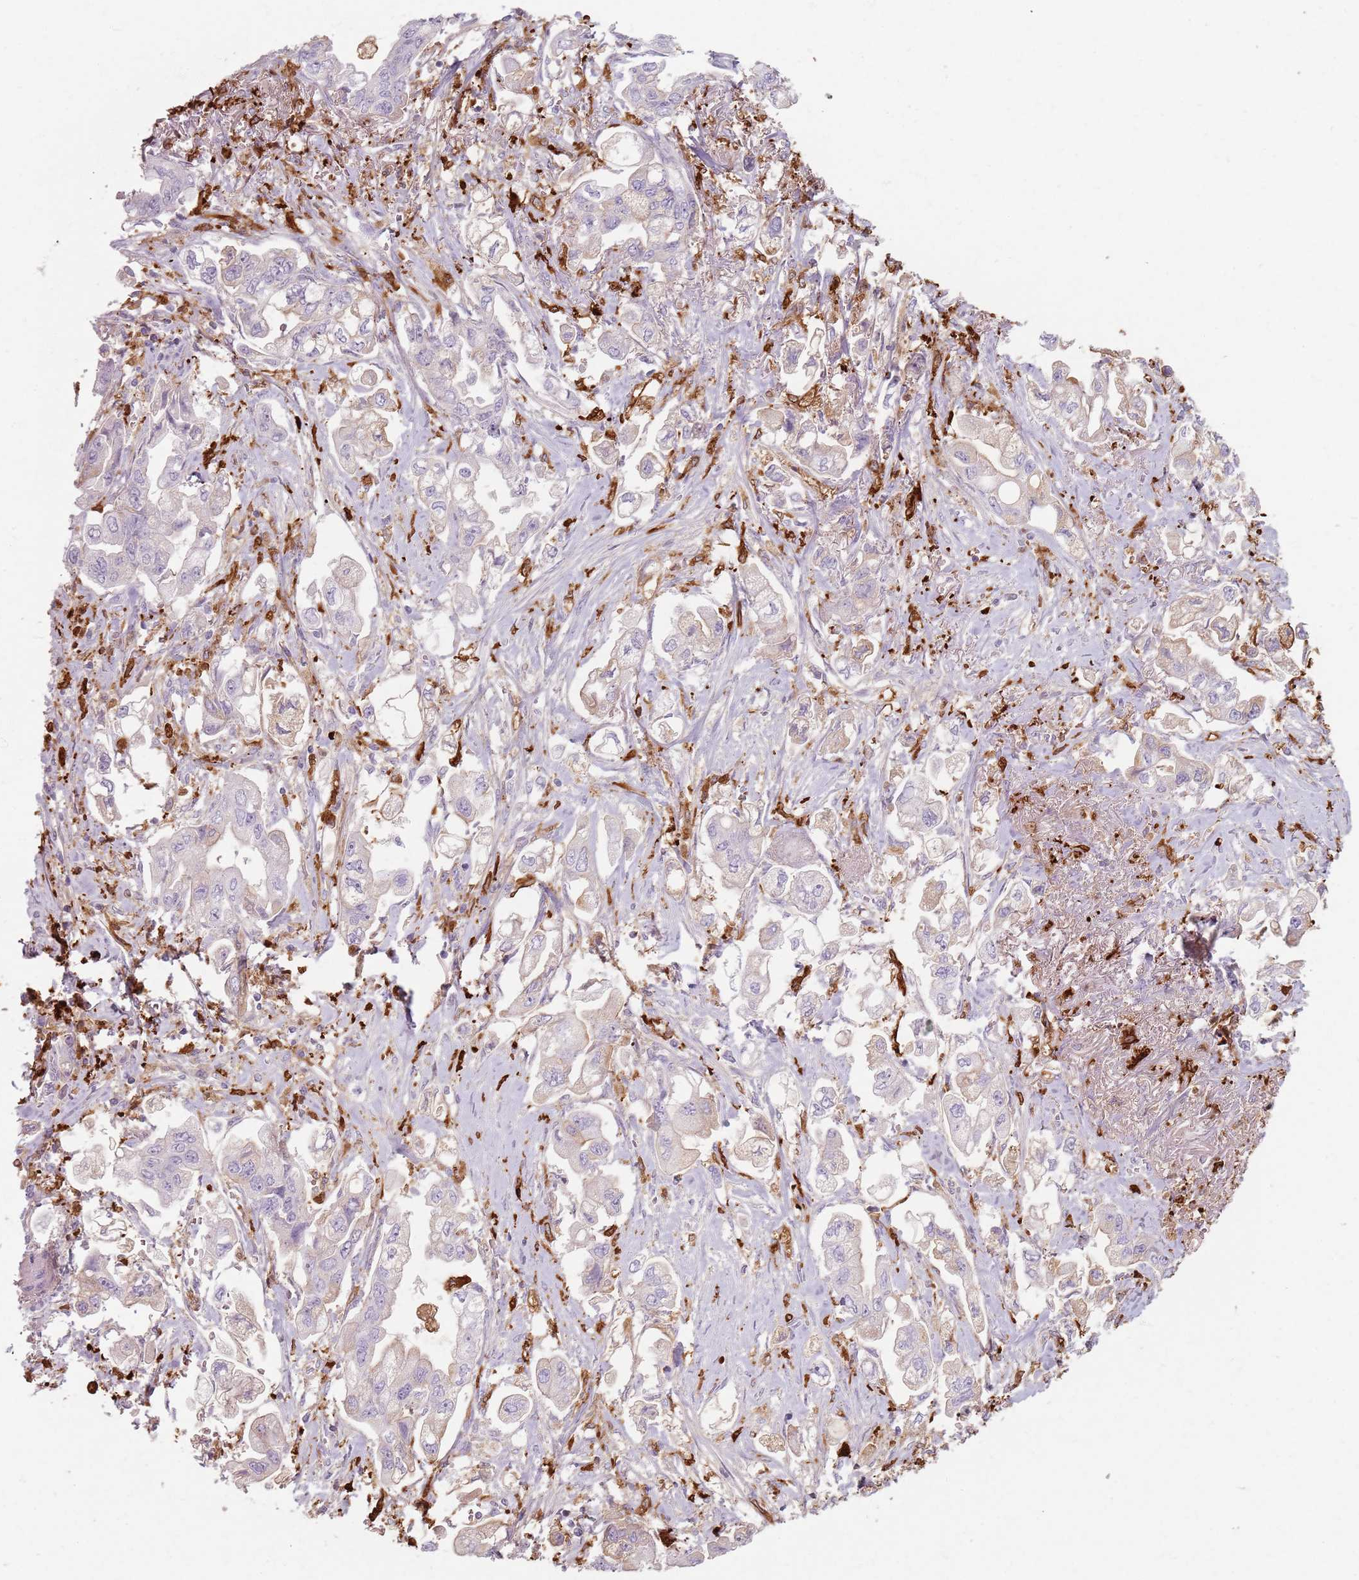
{"staining": {"intensity": "weak", "quantity": "<25%", "location": "cytoplasmic/membranous"}, "tissue": "stomach cancer", "cell_type": "Tumor cells", "image_type": "cancer", "snomed": [{"axis": "morphology", "description": "Adenocarcinoma, NOS"}, {"axis": "topography", "description": "Stomach"}], "caption": "Immunohistochemistry (IHC) of stomach adenocarcinoma shows no positivity in tumor cells.", "gene": "GDPGP1", "patient": {"sex": "male", "age": 62}}